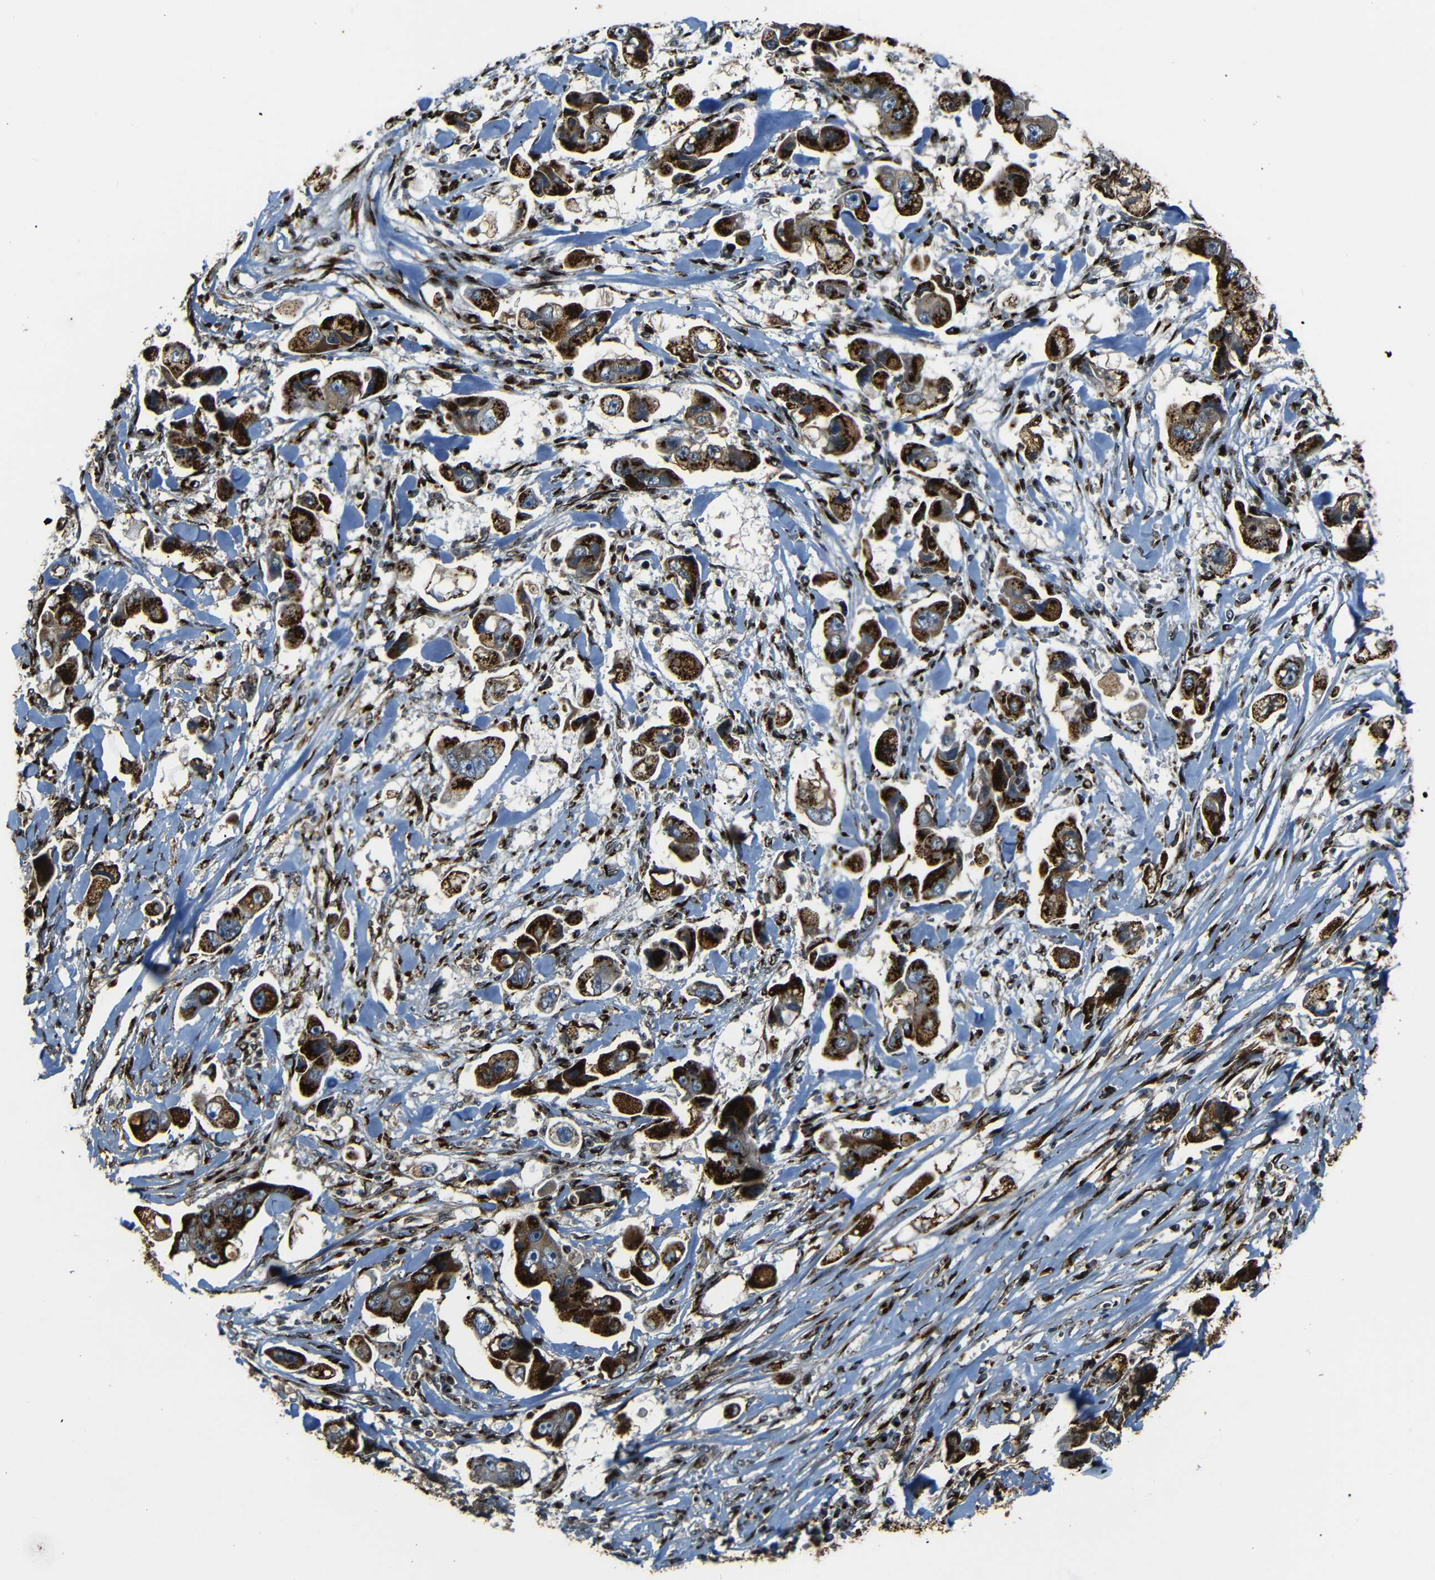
{"staining": {"intensity": "strong", "quantity": ">75%", "location": "cytoplasmic/membranous"}, "tissue": "stomach cancer", "cell_type": "Tumor cells", "image_type": "cancer", "snomed": [{"axis": "morphology", "description": "Adenocarcinoma, NOS"}, {"axis": "topography", "description": "Stomach"}], "caption": "Stomach cancer was stained to show a protein in brown. There is high levels of strong cytoplasmic/membranous expression in approximately >75% of tumor cells. (Brightfield microscopy of DAB IHC at high magnification).", "gene": "TGOLN2", "patient": {"sex": "male", "age": 62}}